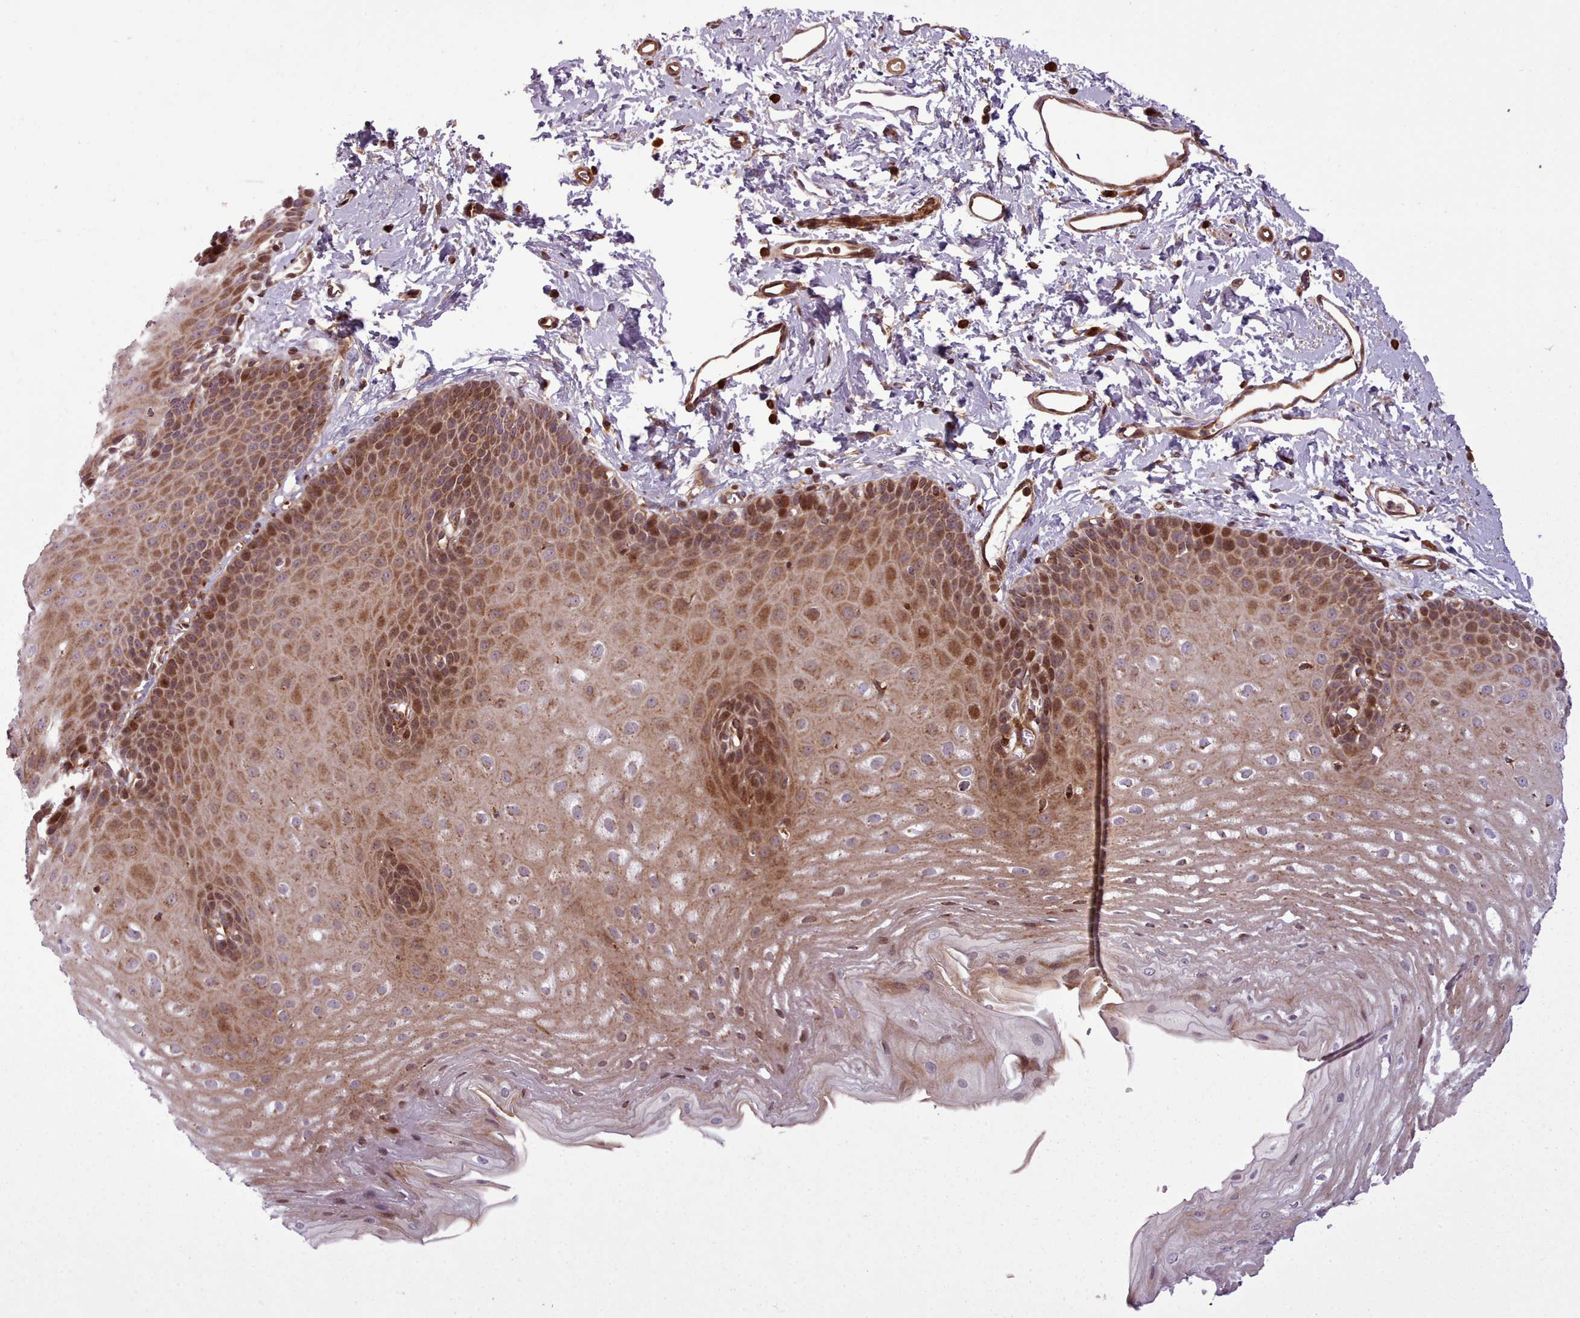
{"staining": {"intensity": "moderate", "quantity": ">75%", "location": "cytoplasmic/membranous,nuclear"}, "tissue": "esophagus", "cell_type": "Squamous epithelial cells", "image_type": "normal", "snomed": [{"axis": "morphology", "description": "Normal tissue, NOS"}, {"axis": "topography", "description": "Esophagus"}], "caption": "DAB (3,3'-diaminobenzidine) immunohistochemical staining of benign esophagus shows moderate cytoplasmic/membranous,nuclear protein staining in approximately >75% of squamous epithelial cells.", "gene": "NLRP7", "patient": {"sex": "male", "age": 70}}